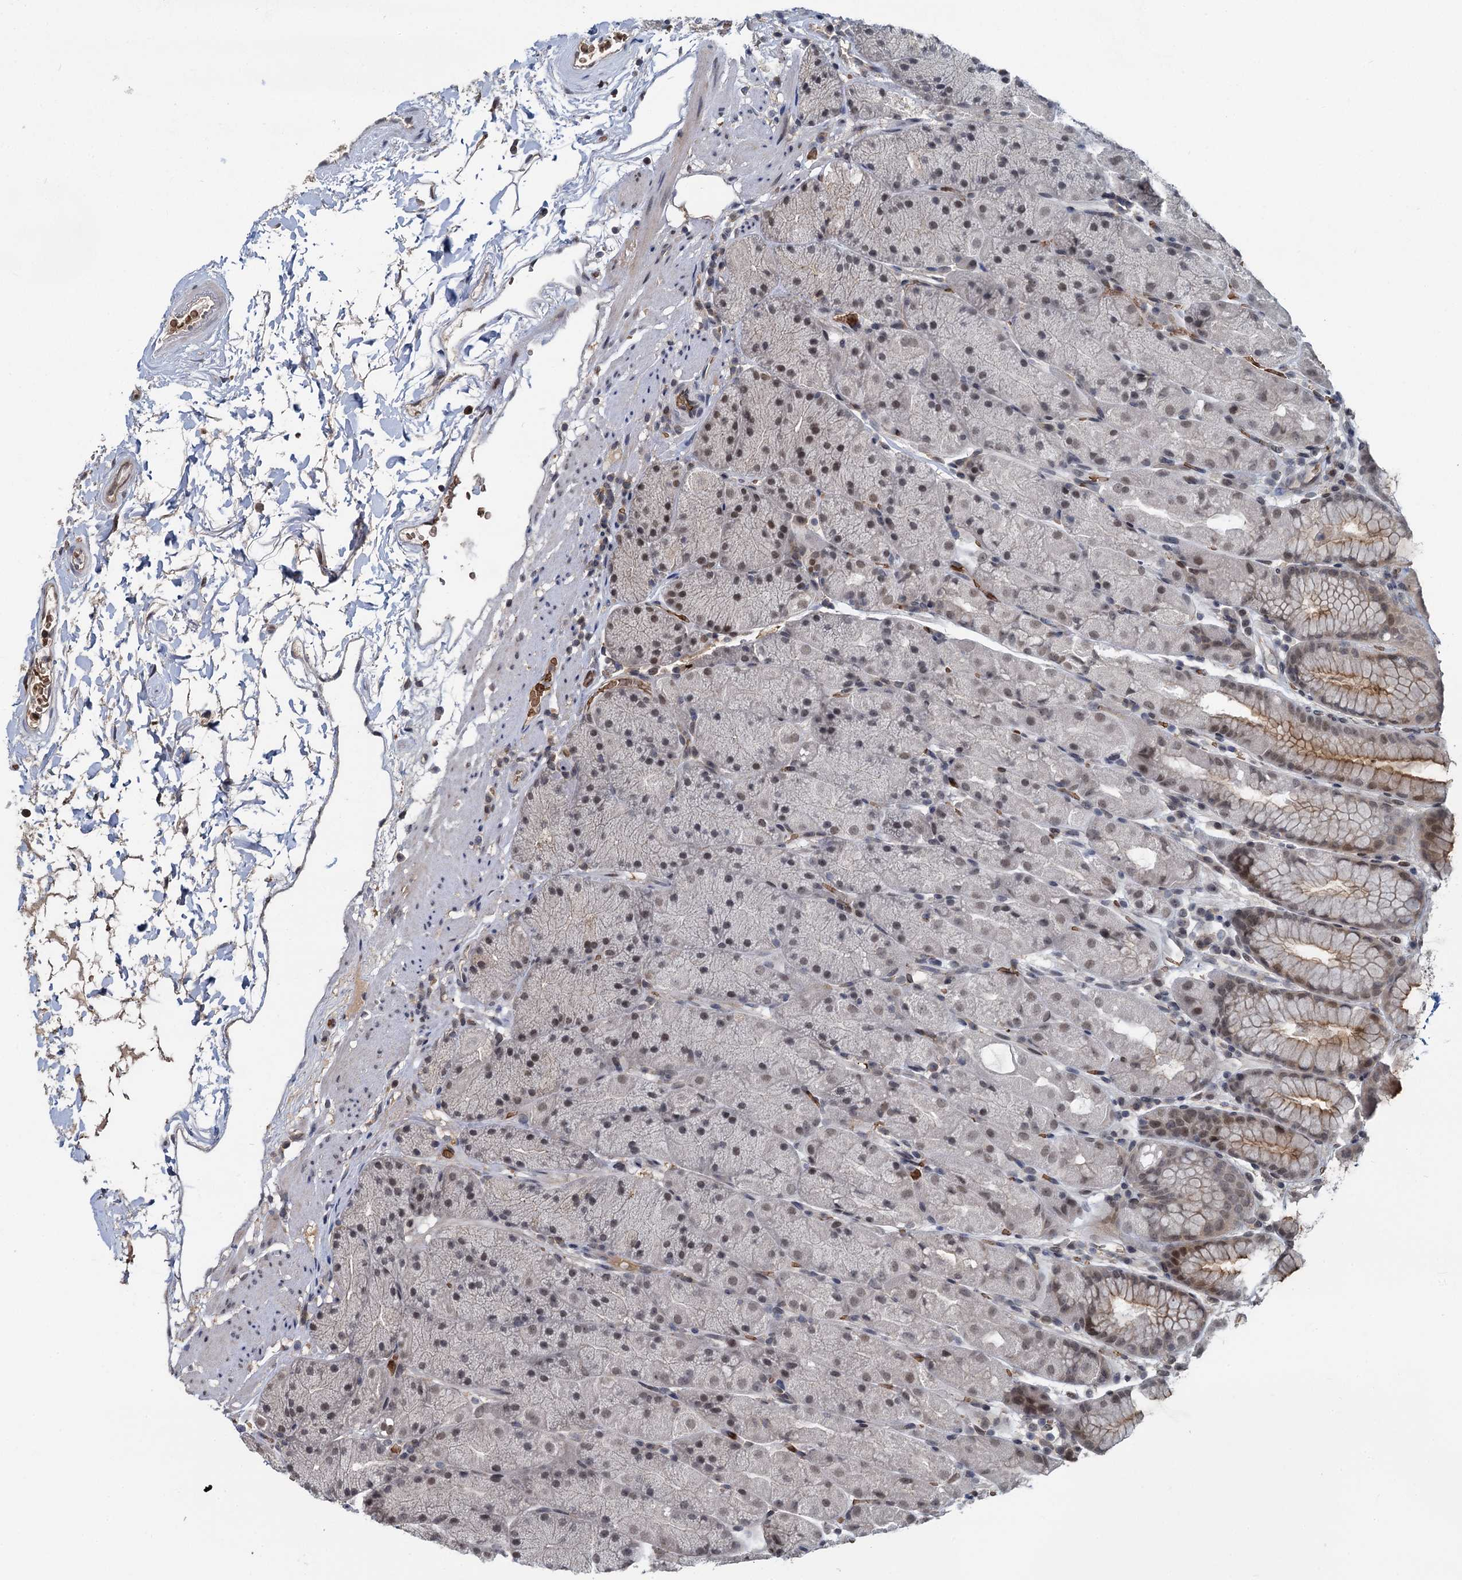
{"staining": {"intensity": "moderate", "quantity": "<25%", "location": "cytoplasmic/membranous,nuclear"}, "tissue": "stomach", "cell_type": "Glandular cells", "image_type": "normal", "snomed": [{"axis": "morphology", "description": "Normal tissue, NOS"}, {"axis": "topography", "description": "Stomach, upper"}, {"axis": "topography", "description": "Stomach, lower"}], "caption": "This histopathology image shows normal stomach stained with immunohistochemistry (IHC) to label a protein in brown. The cytoplasmic/membranous,nuclear of glandular cells show moderate positivity for the protein. Nuclei are counter-stained blue.", "gene": "FANCI", "patient": {"sex": "male", "age": 67}}